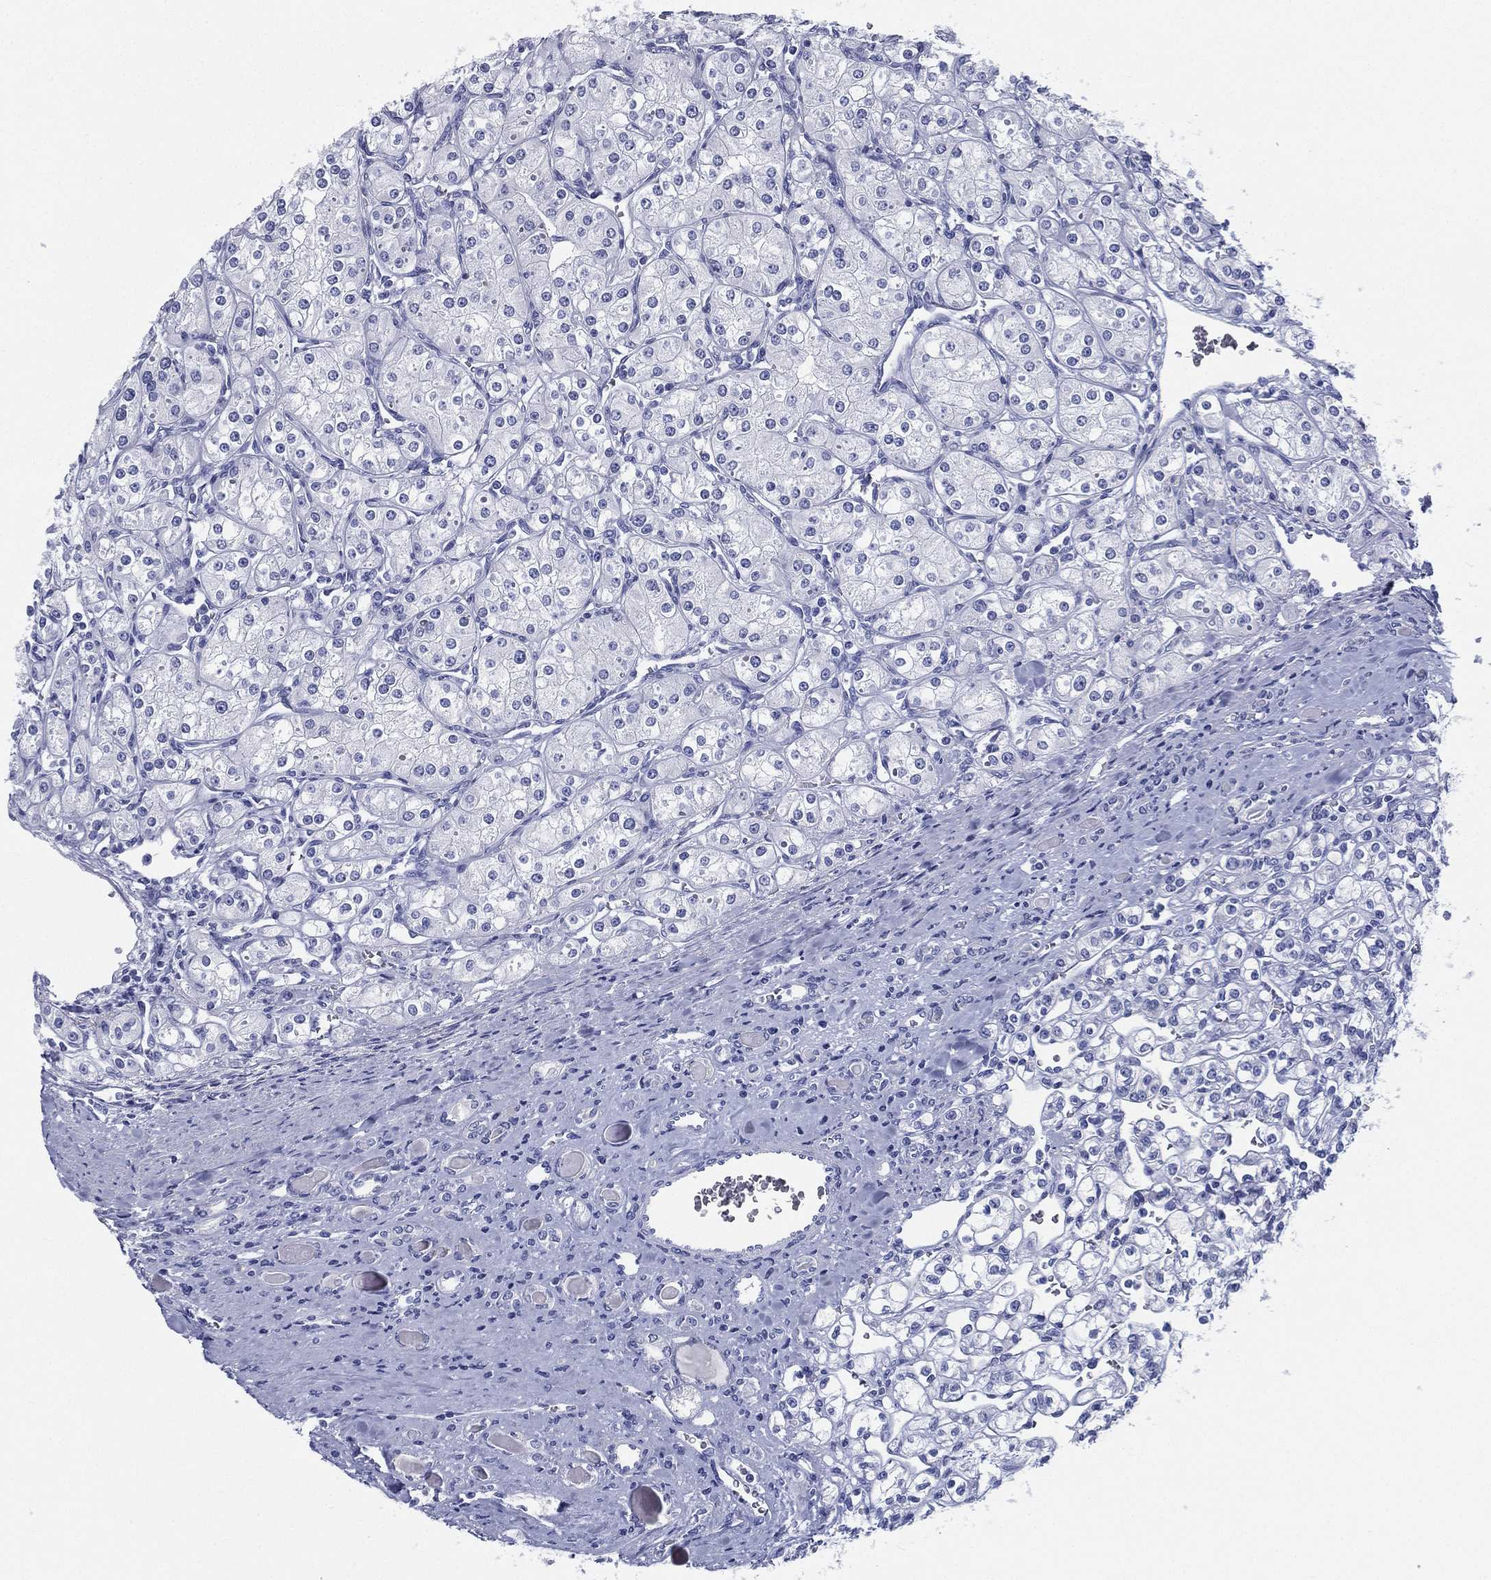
{"staining": {"intensity": "negative", "quantity": "none", "location": "none"}, "tissue": "renal cancer", "cell_type": "Tumor cells", "image_type": "cancer", "snomed": [{"axis": "morphology", "description": "Adenocarcinoma, NOS"}, {"axis": "topography", "description": "Kidney"}], "caption": "Tumor cells show no significant protein positivity in renal cancer. The staining was performed using DAB (3,3'-diaminobenzidine) to visualize the protein expression in brown, while the nuclei were stained in blue with hematoxylin (Magnification: 20x).", "gene": "RSPH4A", "patient": {"sex": "male", "age": 77}}